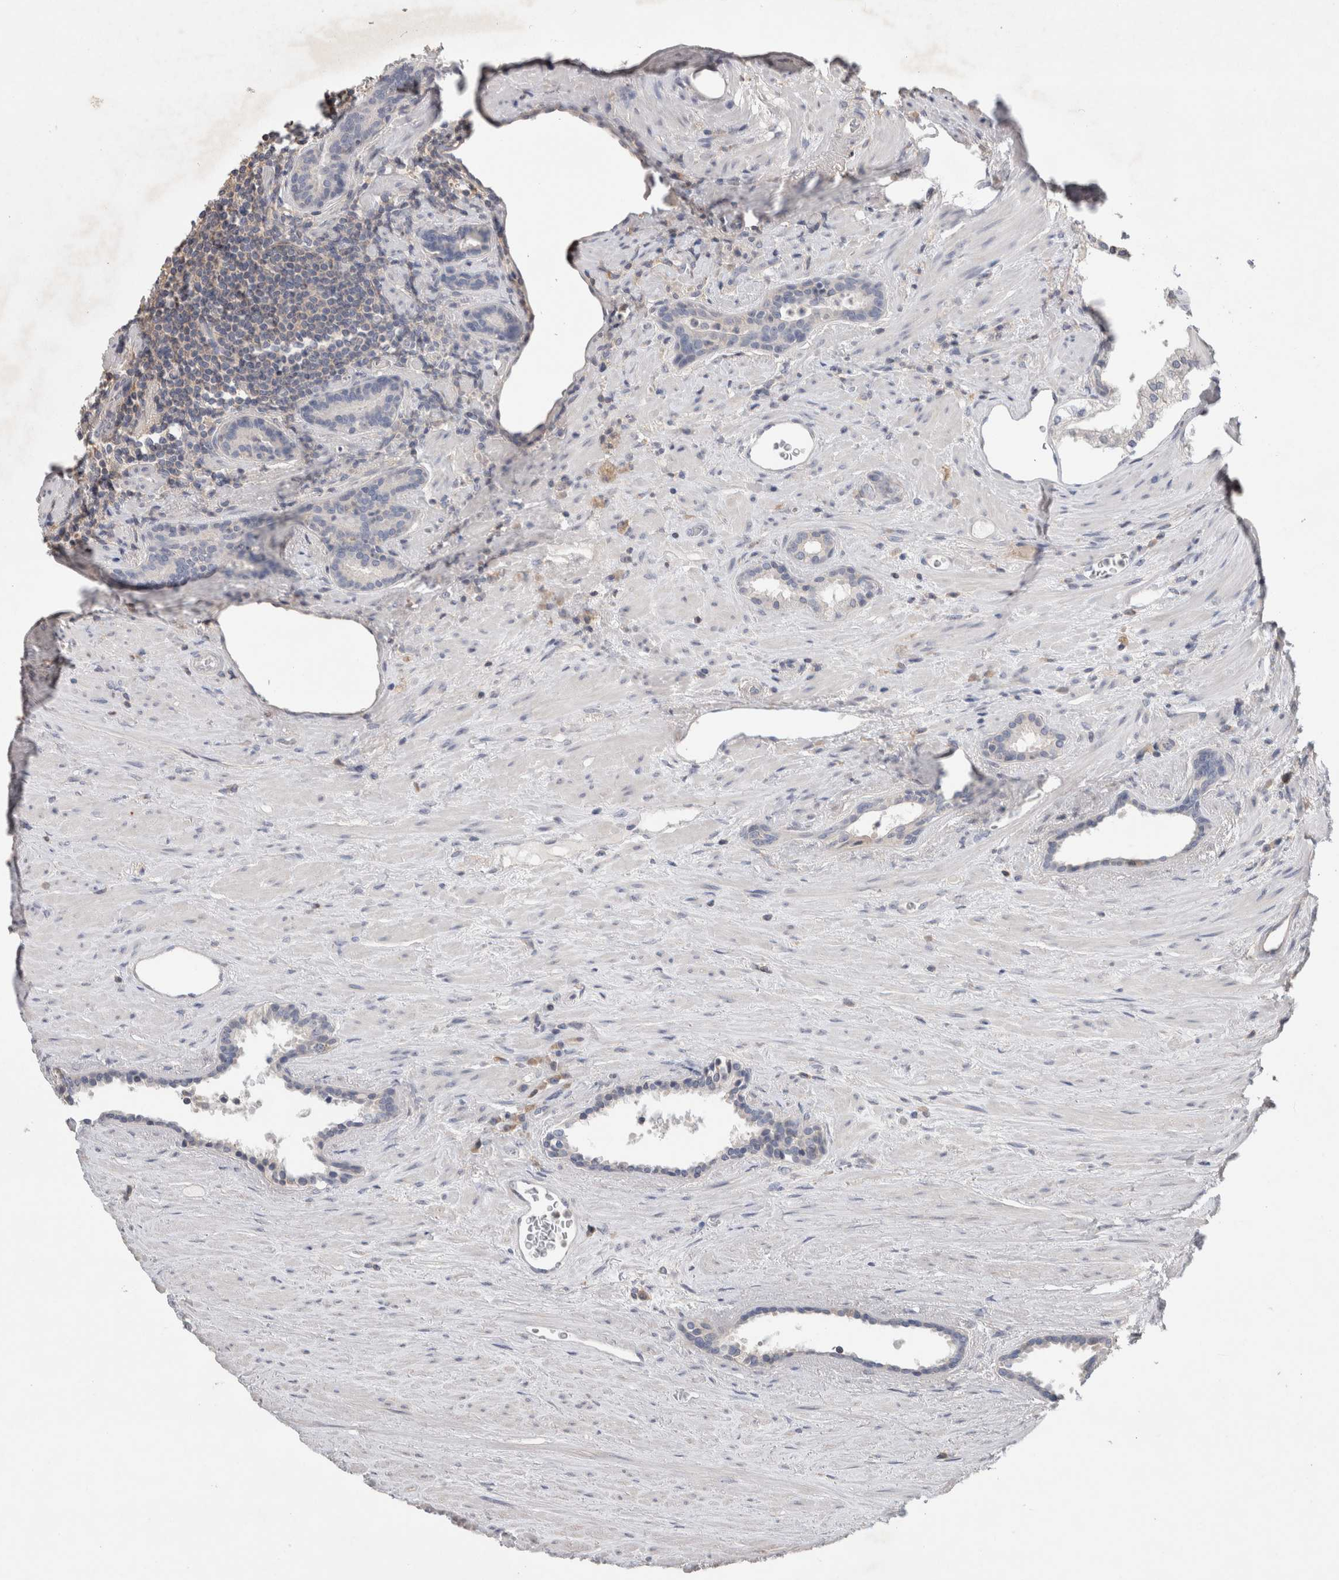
{"staining": {"intensity": "negative", "quantity": "none", "location": "none"}, "tissue": "prostate cancer", "cell_type": "Tumor cells", "image_type": "cancer", "snomed": [{"axis": "morphology", "description": "Adenocarcinoma, High grade"}, {"axis": "topography", "description": "Prostate"}], "caption": "This is an immunohistochemistry image of human high-grade adenocarcinoma (prostate). There is no positivity in tumor cells.", "gene": "TRIM5", "patient": {"sex": "male", "age": 71}}